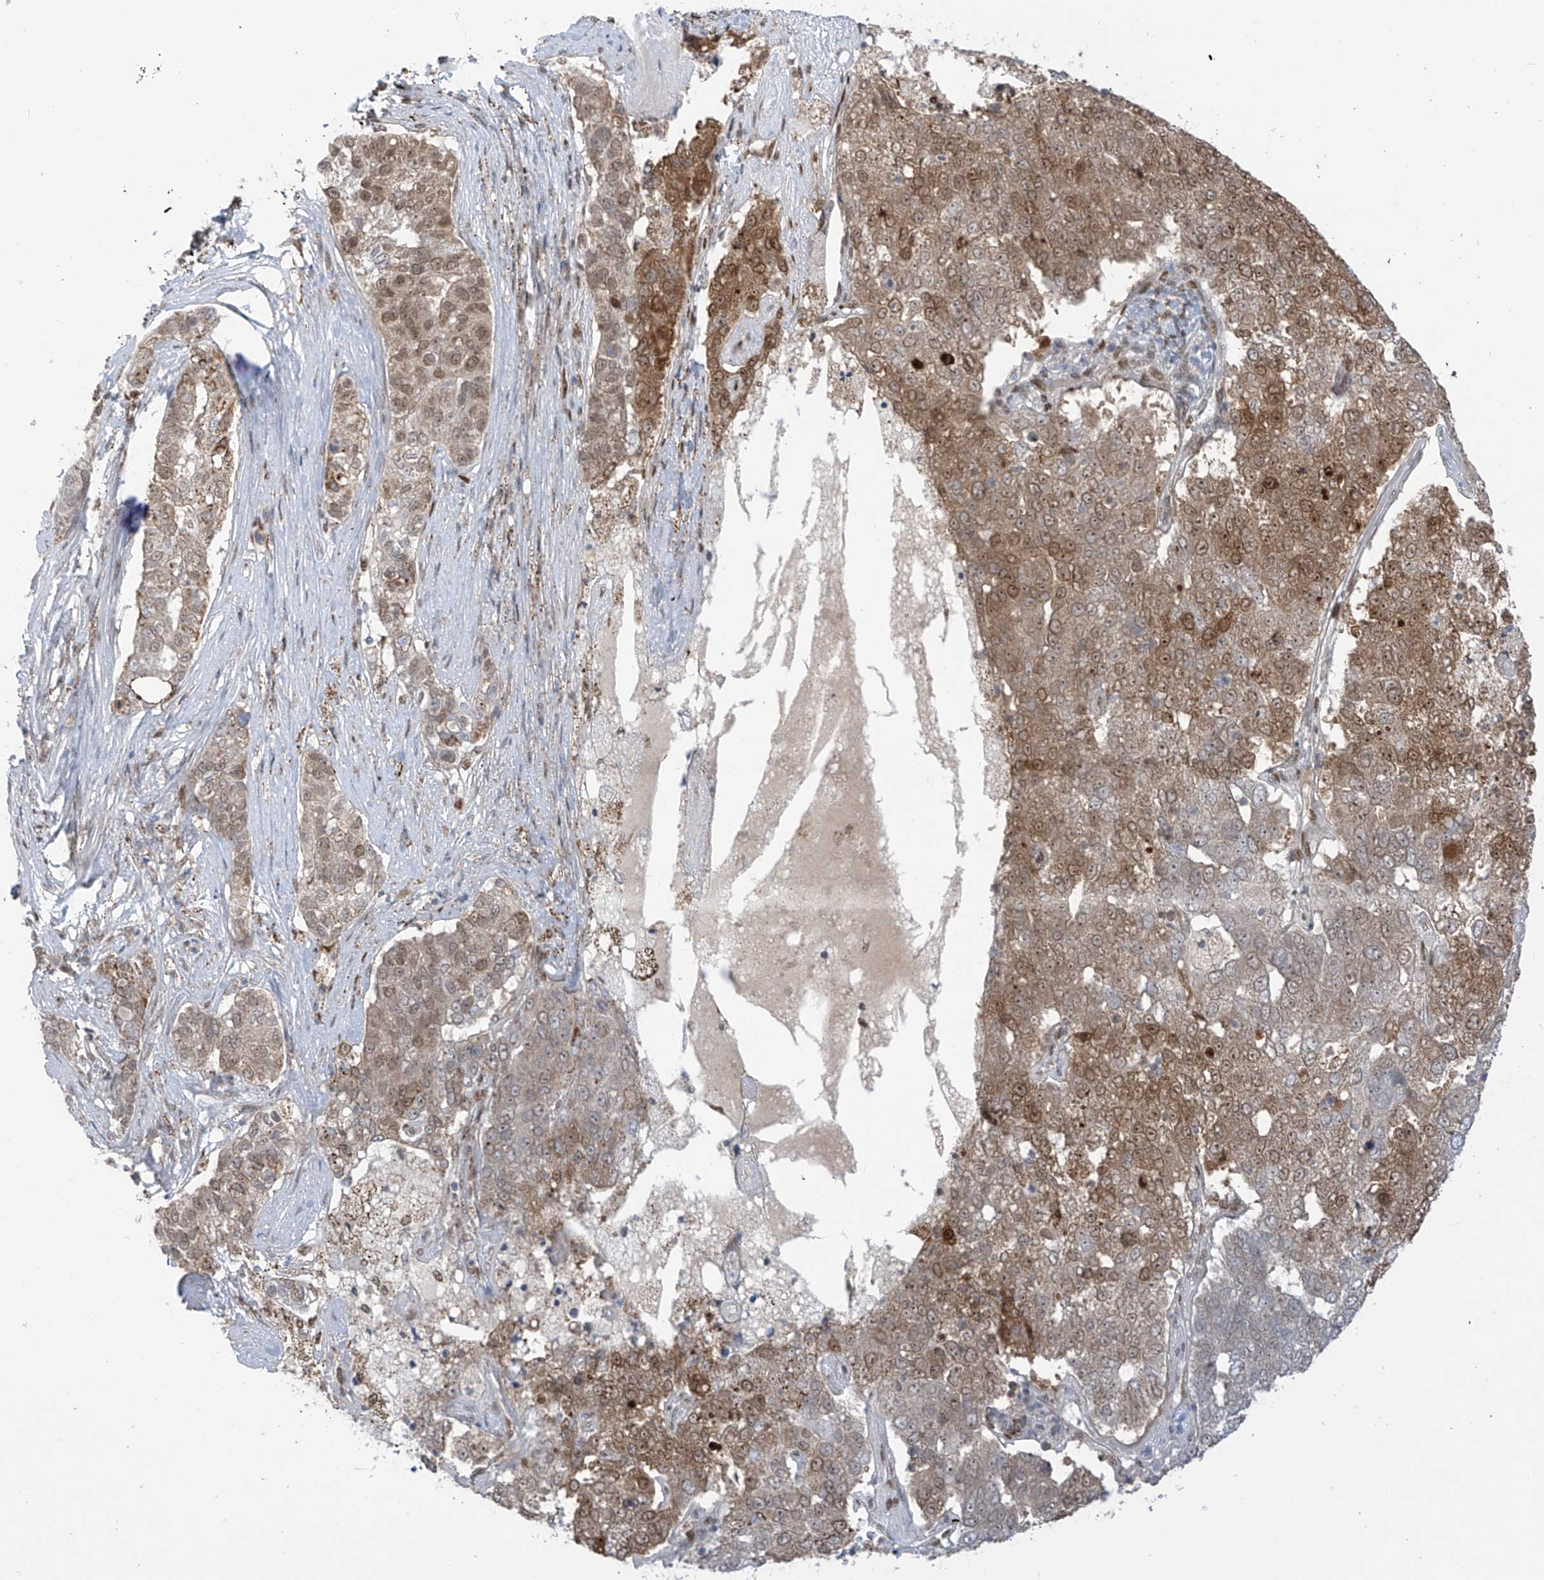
{"staining": {"intensity": "moderate", "quantity": "25%-75%", "location": "cytoplasmic/membranous,nuclear"}, "tissue": "pancreatic cancer", "cell_type": "Tumor cells", "image_type": "cancer", "snomed": [{"axis": "morphology", "description": "Adenocarcinoma, NOS"}, {"axis": "topography", "description": "Pancreas"}], "caption": "Brown immunohistochemical staining in pancreatic adenocarcinoma shows moderate cytoplasmic/membranous and nuclear staining in about 25%-75% of tumor cells. Immunohistochemistry (ihc) stains the protein of interest in brown and the nuclei are stained blue.", "gene": "PM20D2", "patient": {"sex": "female", "age": 61}}